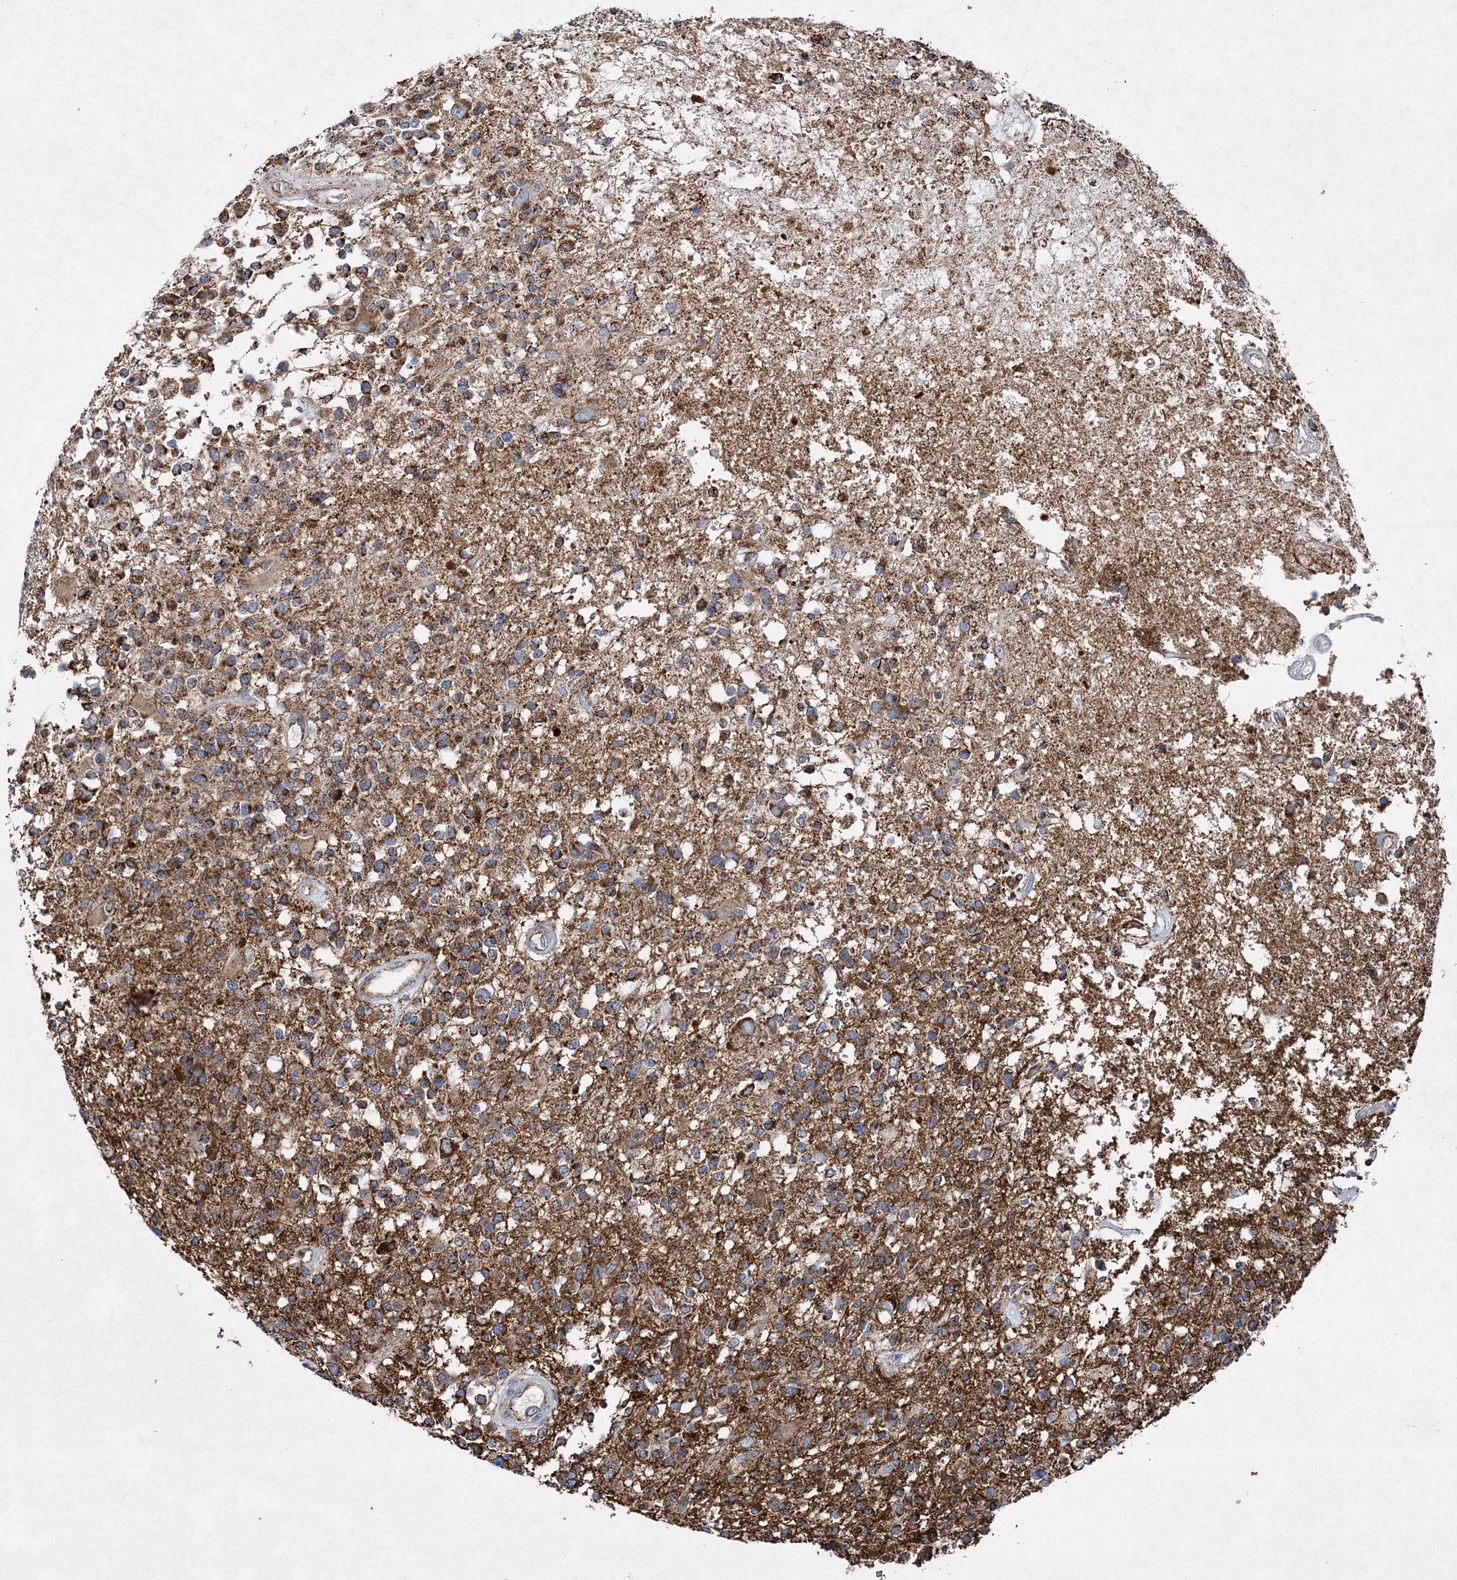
{"staining": {"intensity": "moderate", "quantity": ">75%", "location": "cytoplasmic/membranous"}, "tissue": "glioma", "cell_type": "Tumor cells", "image_type": "cancer", "snomed": [{"axis": "morphology", "description": "Glioma, malignant, High grade"}, {"axis": "morphology", "description": "Glioblastoma, NOS"}, {"axis": "topography", "description": "Brain"}], "caption": "Immunohistochemistry (IHC) photomicrograph of human glioblastoma stained for a protein (brown), which shows medium levels of moderate cytoplasmic/membranous positivity in approximately >75% of tumor cells.", "gene": "SPAG16", "patient": {"sex": "male", "age": 60}}